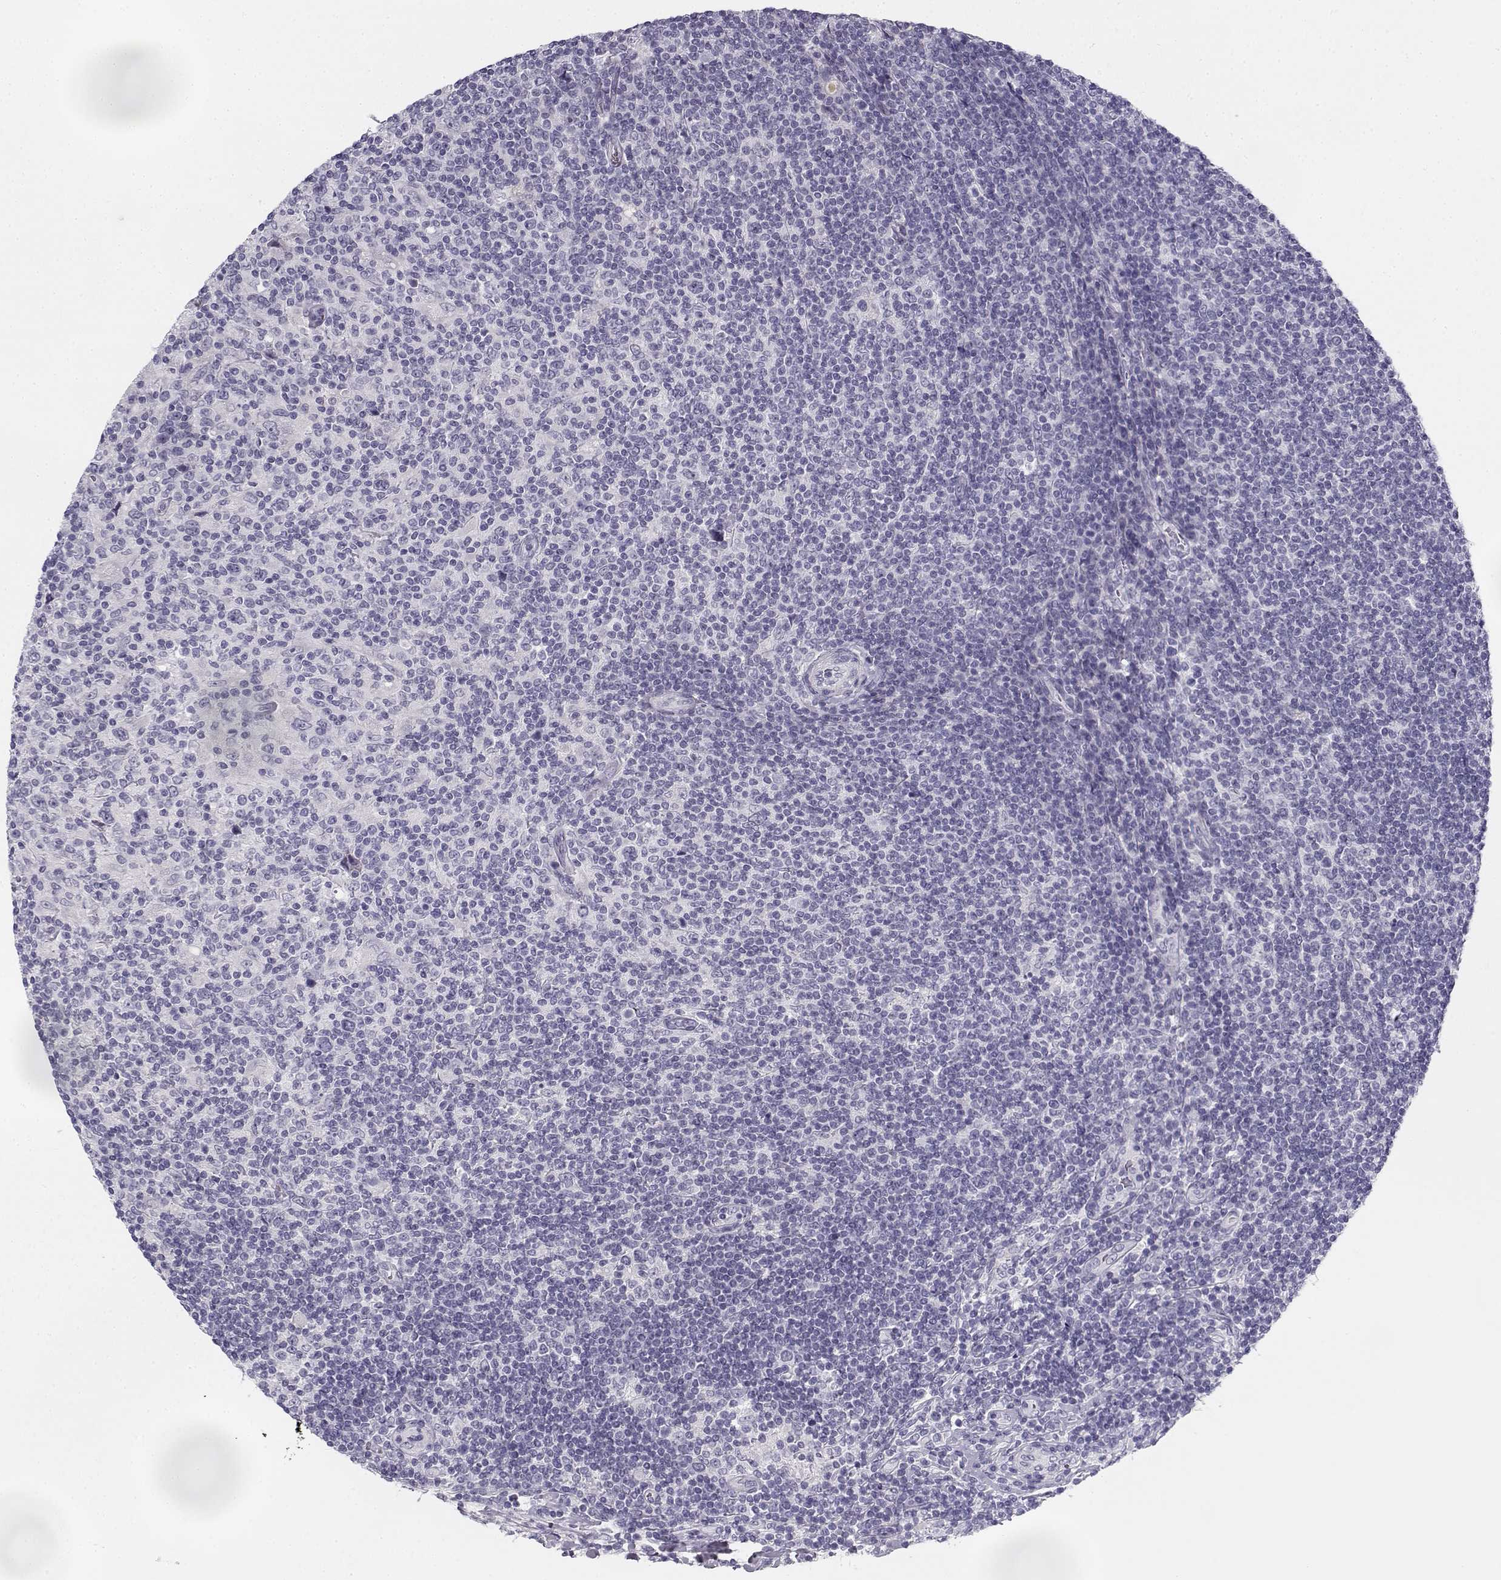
{"staining": {"intensity": "negative", "quantity": "none", "location": "none"}, "tissue": "lymphoma", "cell_type": "Tumor cells", "image_type": "cancer", "snomed": [{"axis": "morphology", "description": "Hodgkin's disease, NOS"}, {"axis": "topography", "description": "Lymph node"}], "caption": "An immunohistochemistry histopathology image of Hodgkin's disease is shown. There is no staining in tumor cells of Hodgkin's disease. (DAB IHC, high magnification).", "gene": "CREB3L3", "patient": {"sex": "male", "age": 40}}